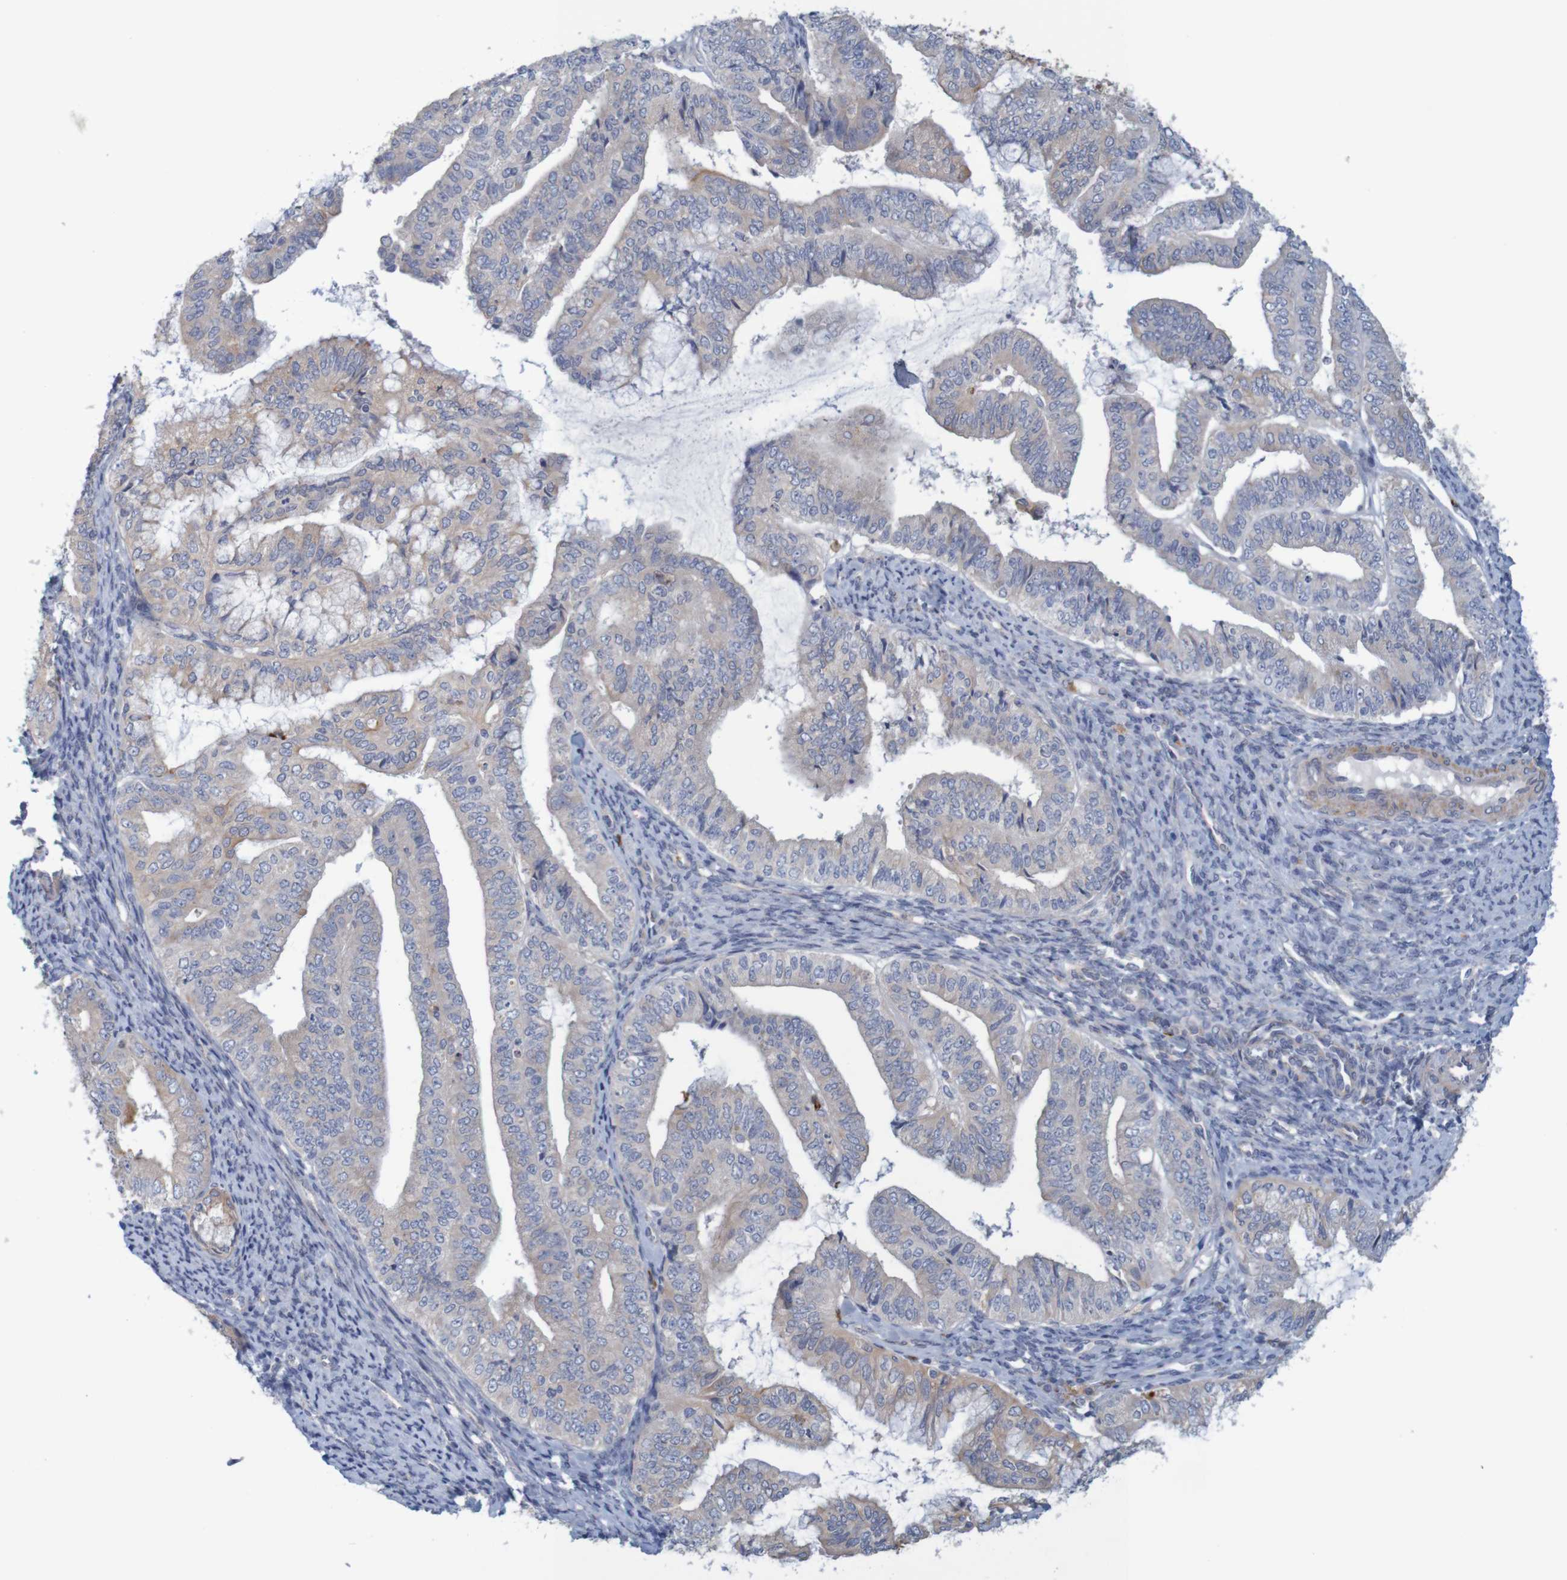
{"staining": {"intensity": "moderate", "quantity": "<25%", "location": "cytoplasmic/membranous"}, "tissue": "endometrial cancer", "cell_type": "Tumor cells", "image_type": "cancer", "snomed": [{"axis": "morphology", "description": "Adenocarcinoma, NOS"}, {"axis": "topography", "description": "Endometrium"}], "caption": "Tumor cells demonstrate low levels of moderate cytoplasmic/membranous positivity in approximately <25% of cells in human endometrial cancer (adenocarcinoma). (Stains: DAB in brown, nuclei in blue, Microscopy: brightfield microscopy at high magnification).", "gene": "KRT23", "patient": {"sex": "female", "age": 63}}